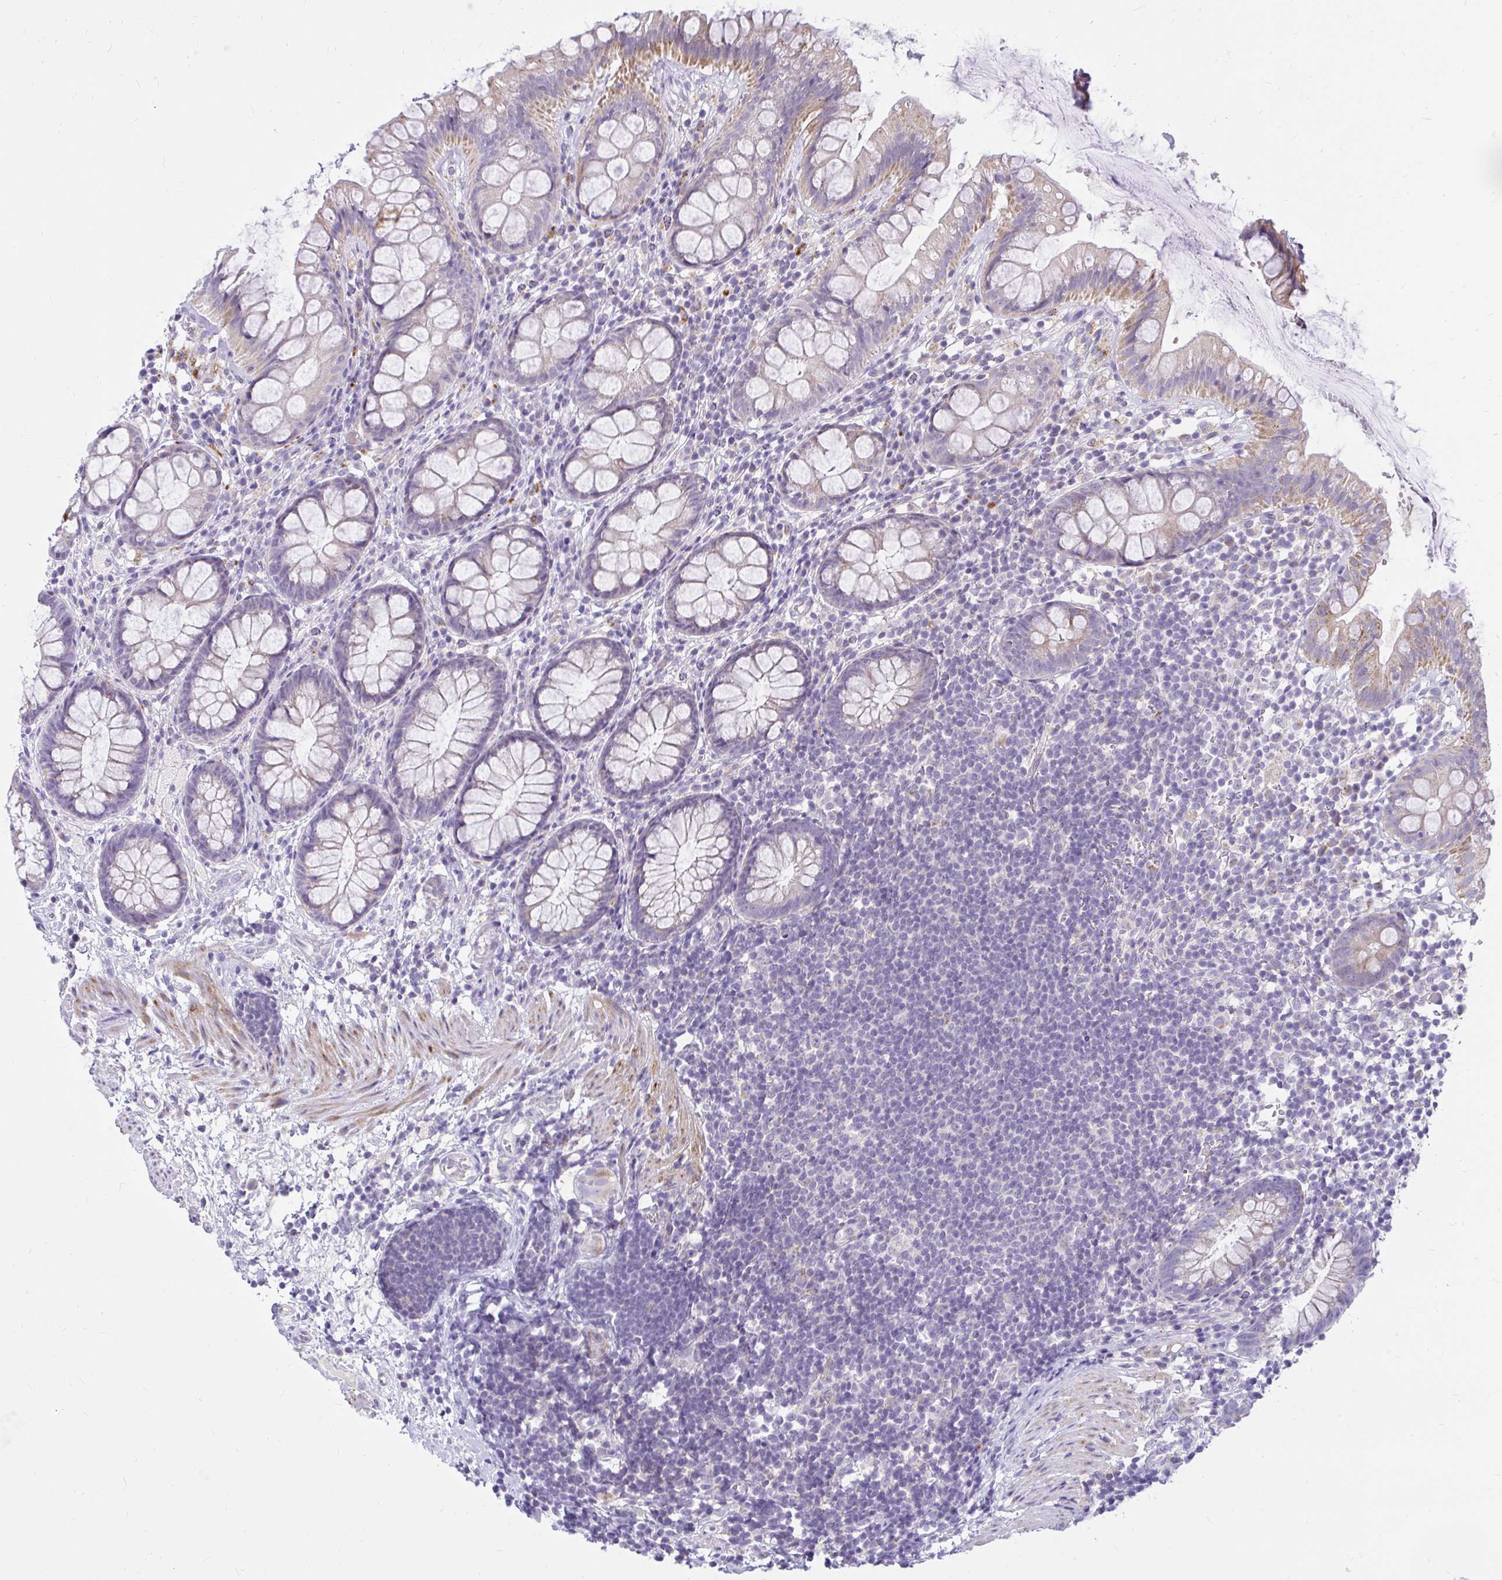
{"staining": {"intensity": "moderate", "quantity": "<25%", "location": "cytoplasmic/membranous"}, "tissue": "rectum", "cell_type": "Glandular cells", "image_type": "normal", "snomed": [{"axis": "morphology", "description": "Normal tissue, NOS"}, {"axis": "topography", "description": "Rectum"}], "caption": "Immunohistochemistry (DAB) staining of normal human rectum shows moderate cytoplasmic/membranous protein positivity in approximately <25% of glandular cells.", "gene": "PKN3", "patient": {"sex": "female", "age": 62}}